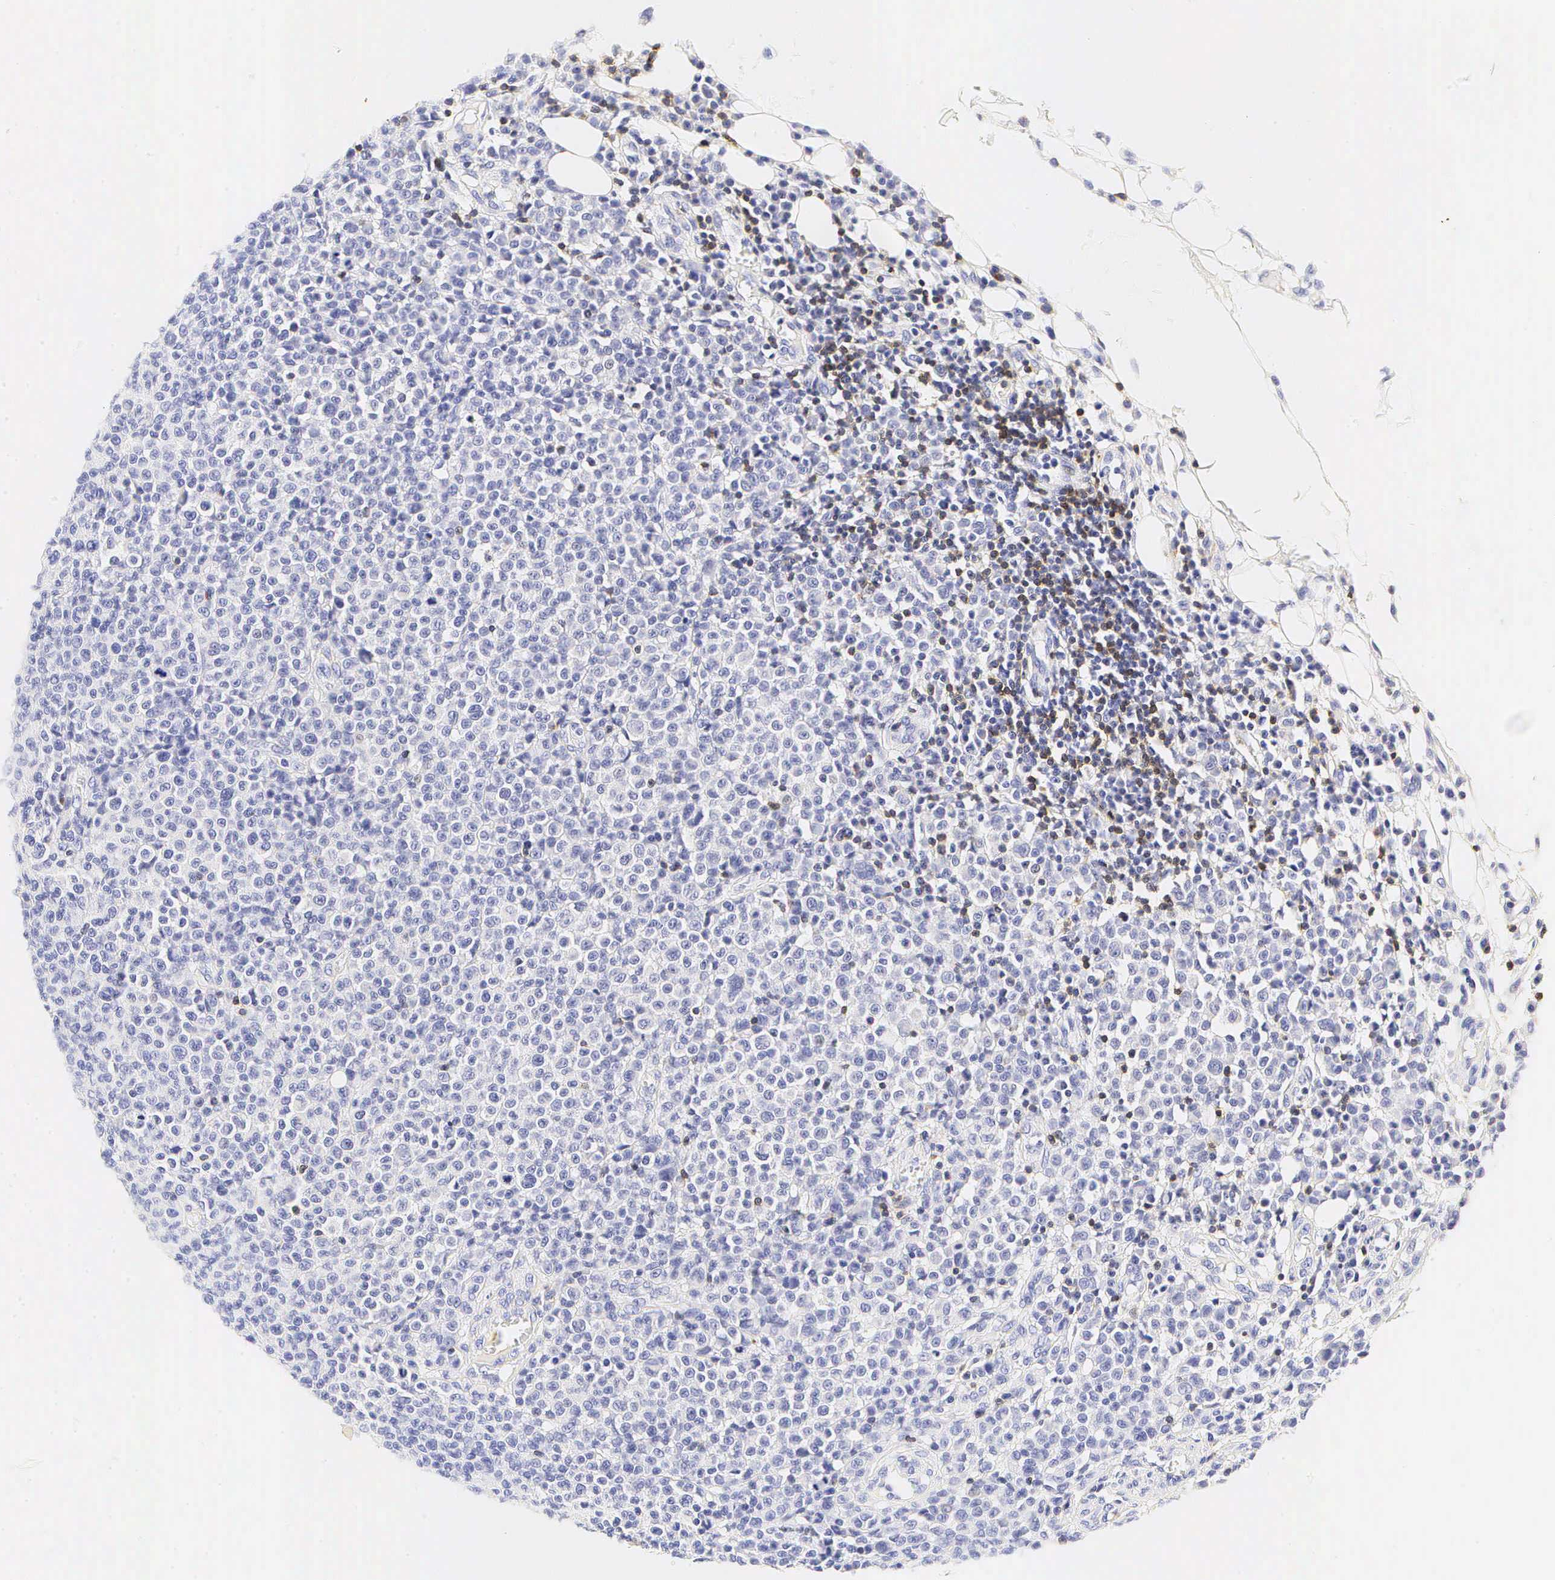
{"staining": {"intensity": "negative", "quantity": "none", "location": "none"}, "tissue": "melanoma", "cell_type": "Tumor cells", "image_type": "cancer", "snomed": [{"axis": "morphology", "description": "Malignant melanoma, Metastatic site"}, {"axis": "topography", "description": "Skin"}], "caption": "Malignant melanoma (metastatic site) was stained to show a protein in brown. There is no significant expression in tumor cells.", "gene": "CD3E", "patient": {"sex": "male", "age": 32}}